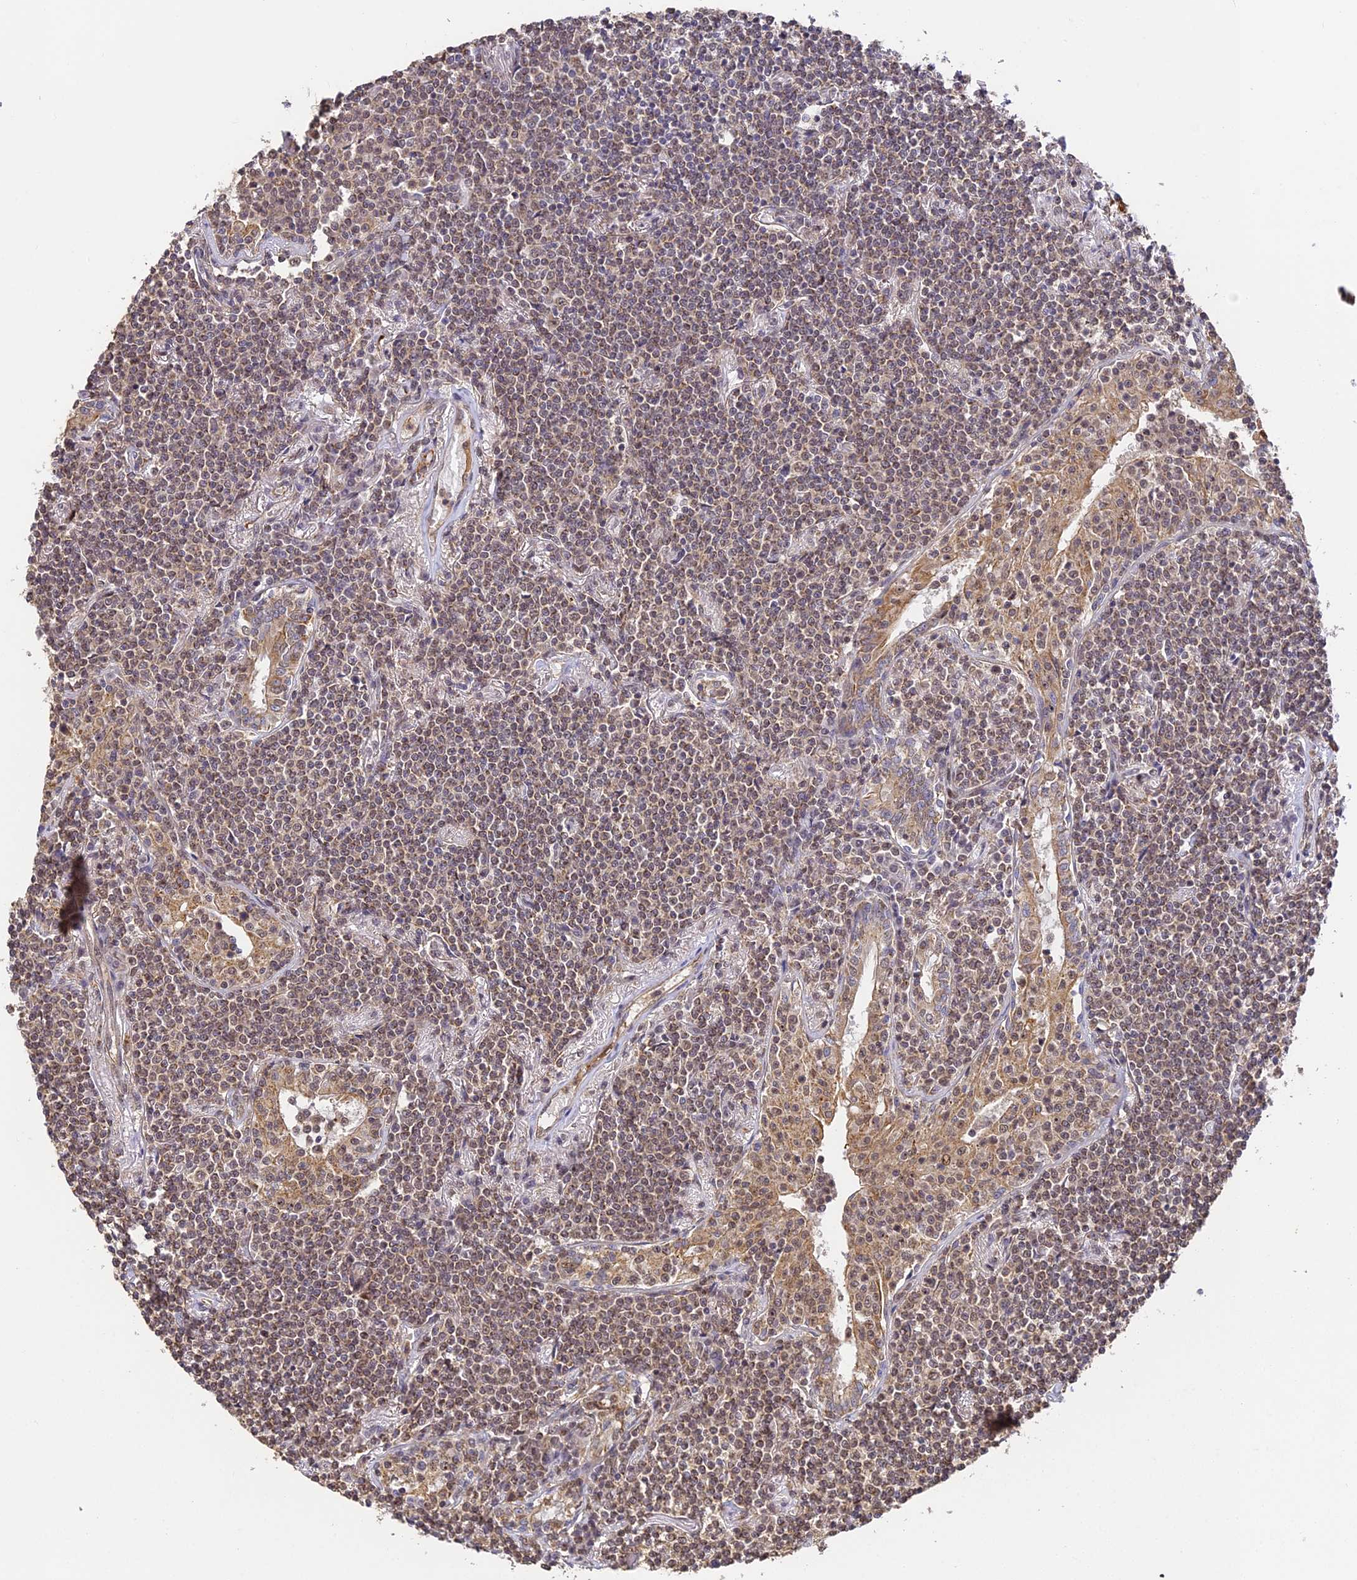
{"staining": {"intensity": "weak", "quantity": "<25%", "location": "cytoplasmic/membranous,nuclear"}, "tissue": "lymphoma", "cell_type": "Tumor cells", "image_type": "cancer", "snomed": [{"axis": "morphology", "description": "Malignant lymphoma, non-Hodgkin's type, Low grade"}, {"axis": "topography", "description": "Lung"}], "caption": "An immunohistochemistry (IHC) photomicrograph of low-grade malignant lymphoma, non-Hodgkin's type is shown. There is no staining in tumor cells of low-grade malignant lymphoma, non-Hodgkin's type. The staining was performed using DAB (3,3'-diaminobenzidine) to visualize the protein expression in brown, while the nuclei were stained in blue with hematoxylin (Magnification: 20x).", "gene": "ZNF443", "patient": {"sex": "female", "age": 71}}